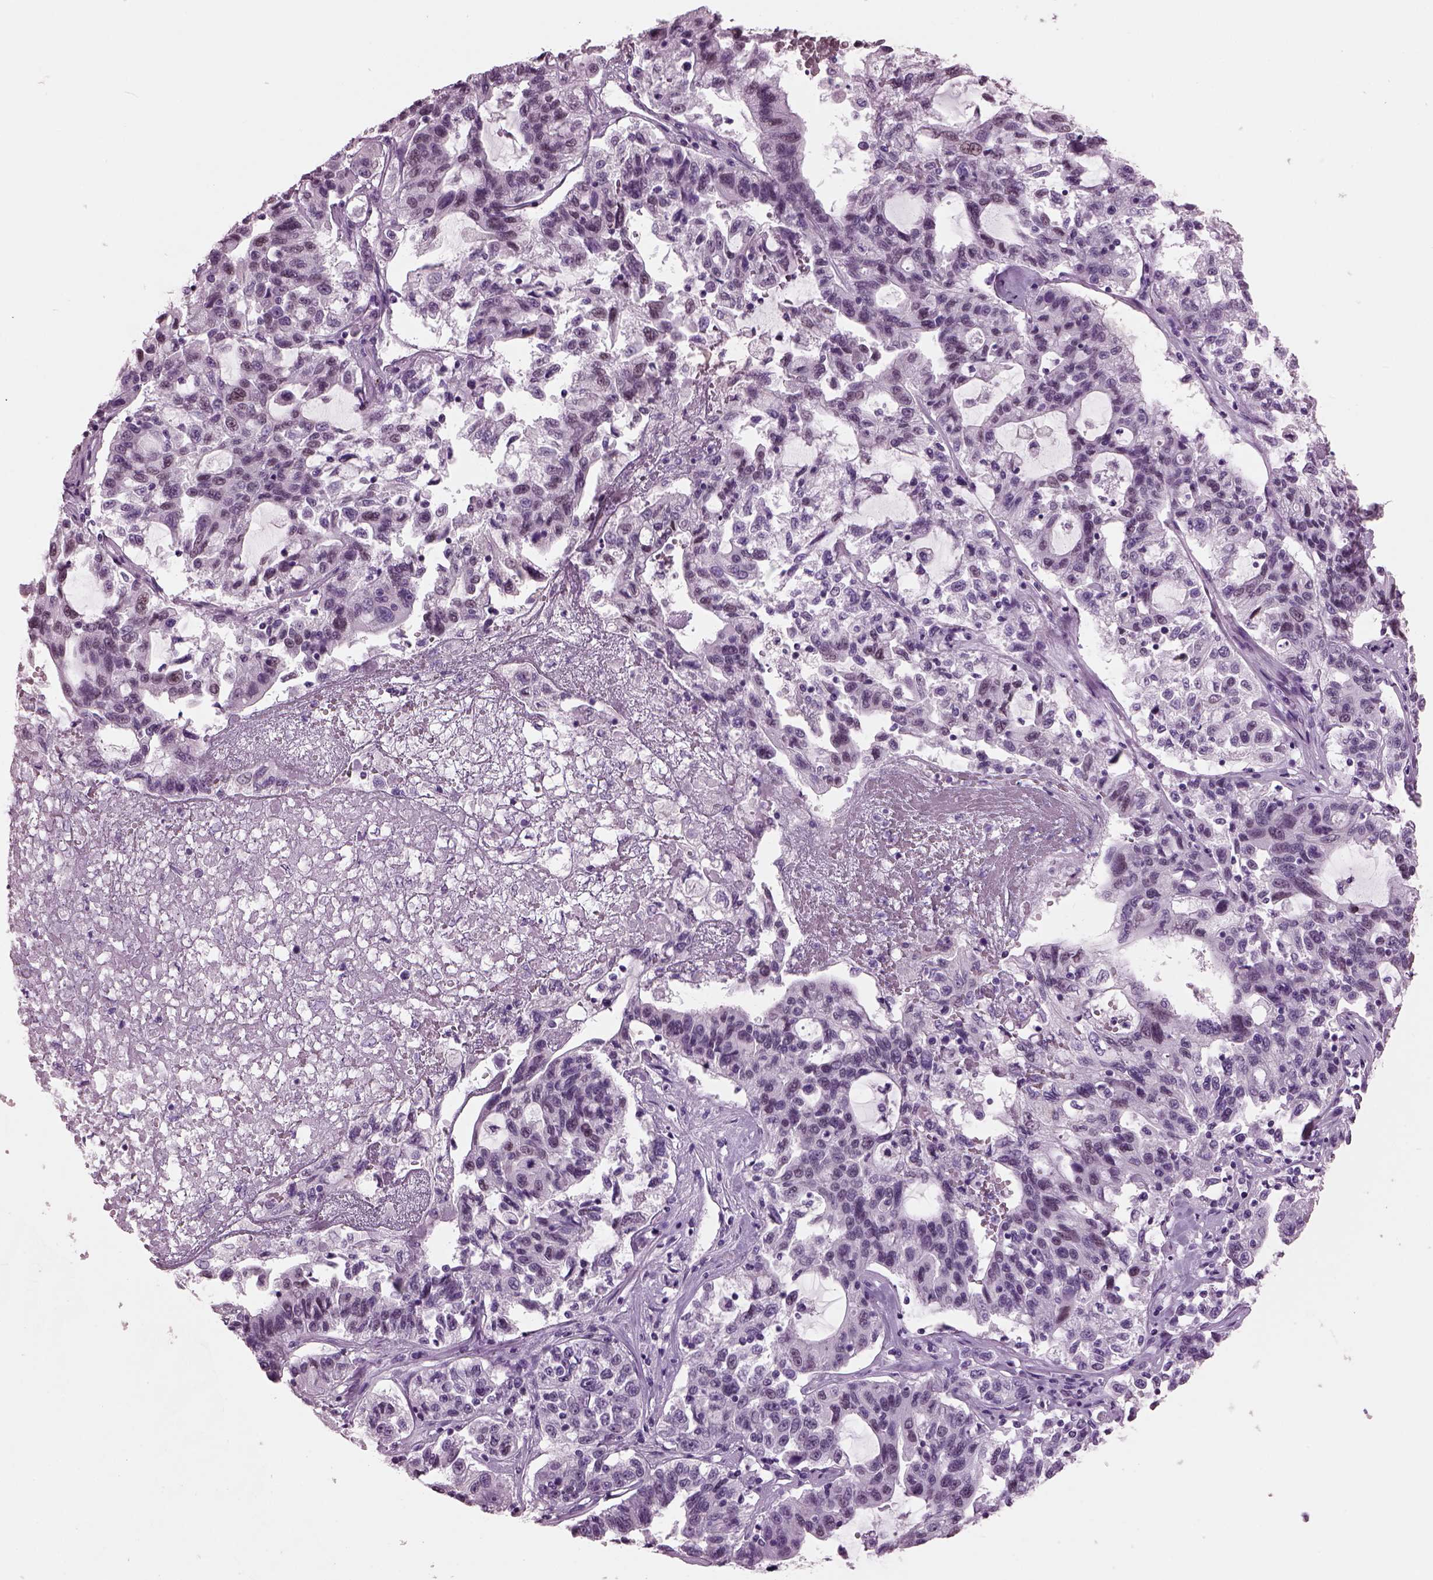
{"staining": {"intensity": "negative", "quantity": "none", "location": "none"}, "tissue": "liver cancer", "cell_type": "Tumor cells", "image_type": "cancer", "snomed": [{"axis": "morphology", "description": "Adenocarcinoma, NOS"}, {"axis": "morphology", "description": "Cholangiocarcinoma"}, {"axis": "topography", "description": "Liver"}], "caption": "Immunohistochemistry image of liver cancer (cholangiocarcinoma) stained for a protein (brown), which shows no positivity in tumor cells.", "gene": "KRTAP3-2", "patient": {"sex": "male", "age": 64}}